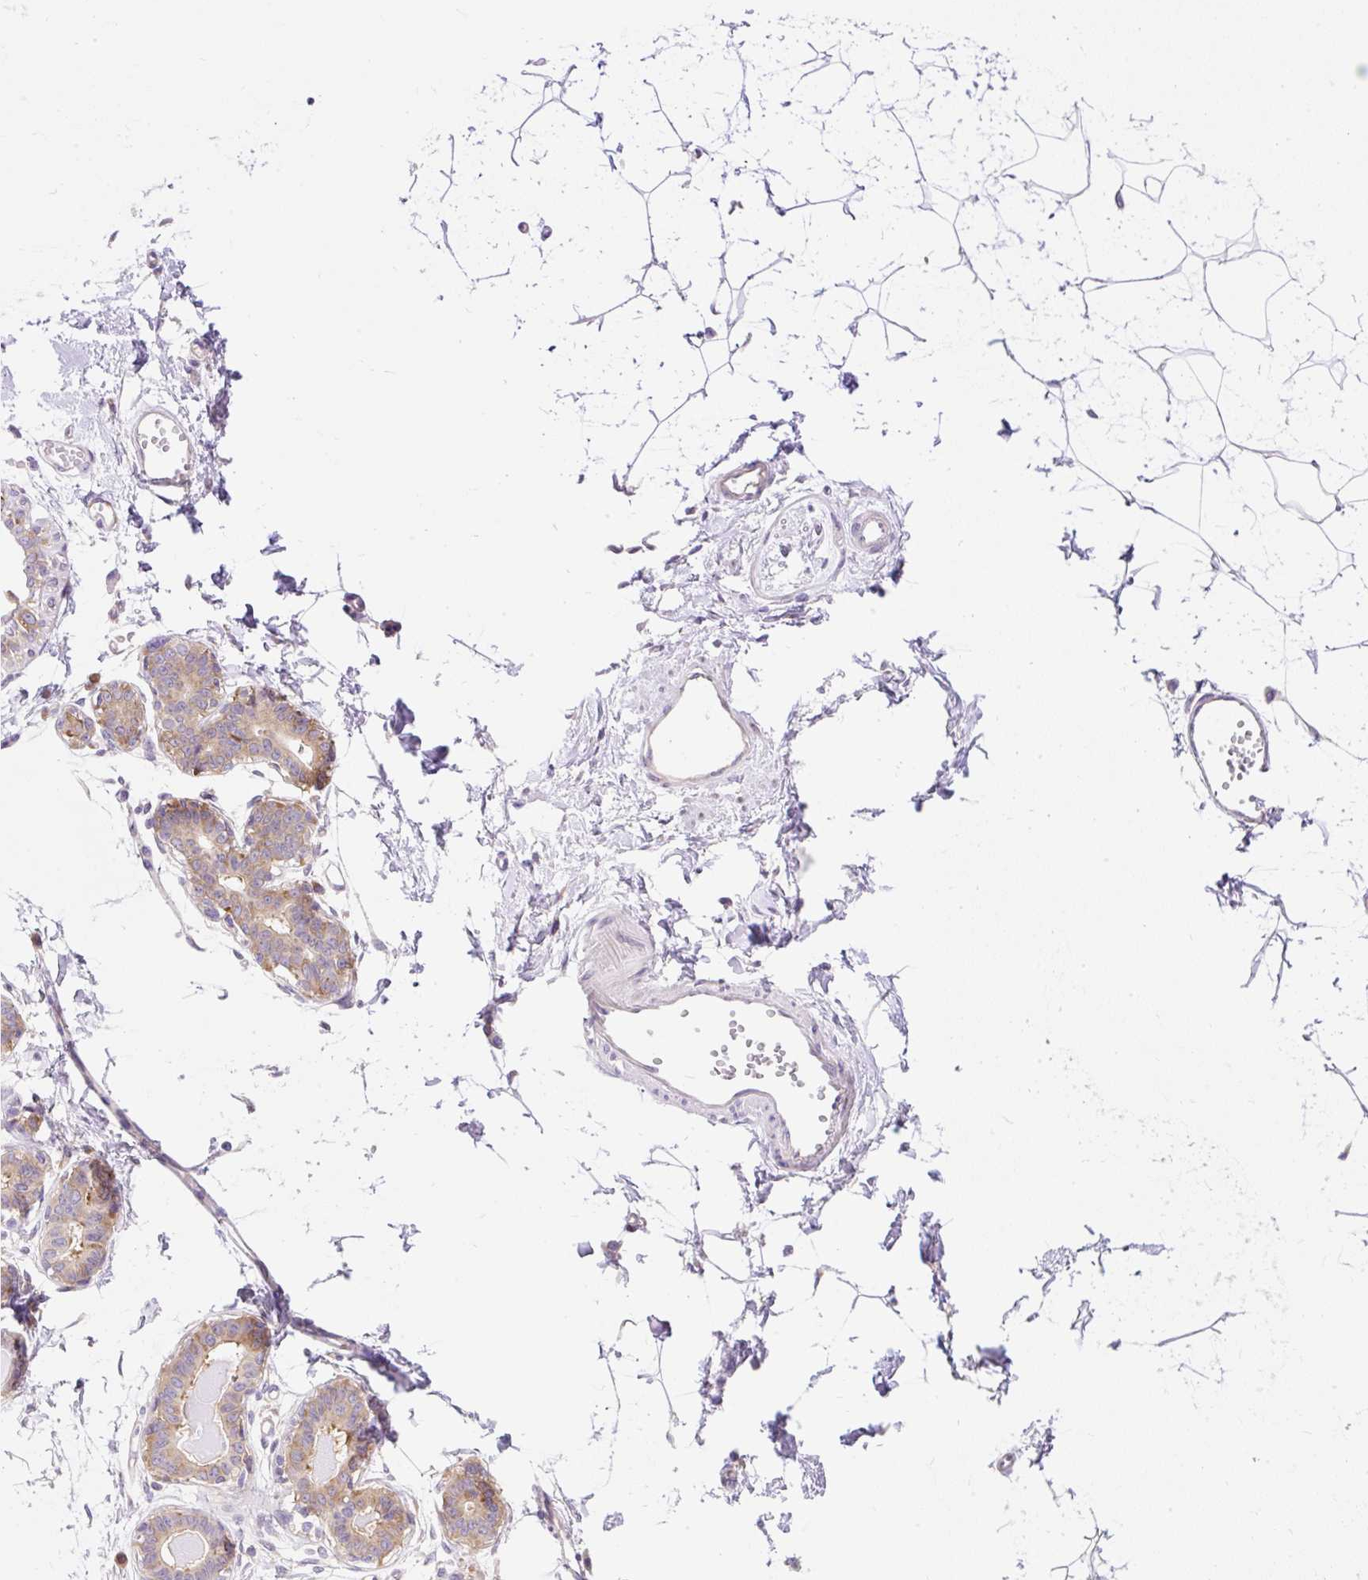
{"staining": {"intensity": "negative", "quantity": "none", "location": "none"}, "tissue": "breast", "cell_type": "Adipocytes", "image_type": "normal", "snomed": [{"axis": "morphology", "description": "Normal tissue, NOS"}, {"axis": "topography", "description": "Breast"}], "caption": "IHC histopathology image of normal breast: human breast stained with DAB (3,3'-diaminobenzidine) exhibits no significant protein staining in adipocytes.", "gene": "GPR45", "patient": {"sex": "female", "age": 45}}